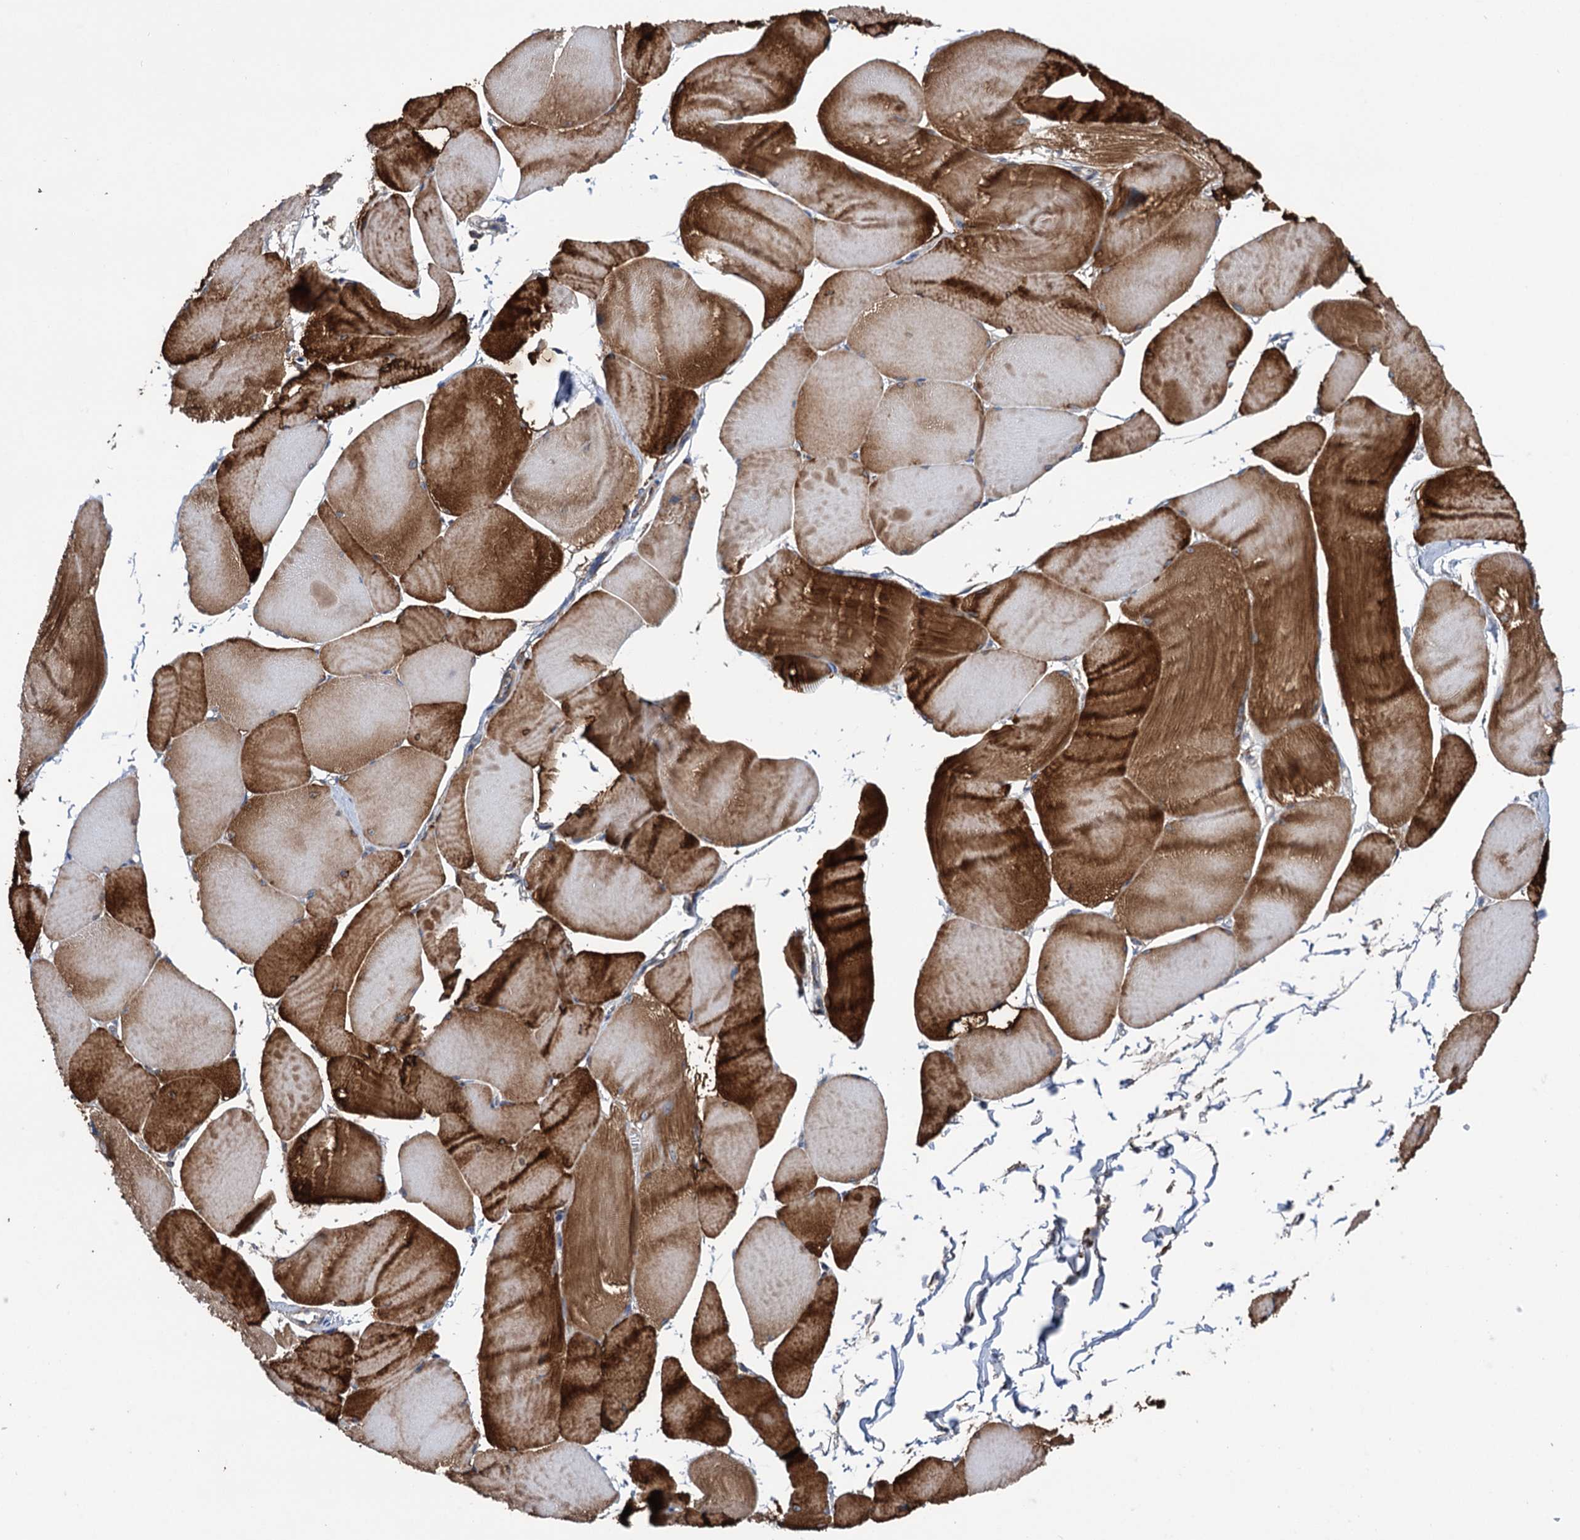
{"staining": {"intensity": "strong", "quantity": ">75%", "location": "cytoplasmic/membranous"}, "tissue": "skeletal muscle", "cell_type": "Myocytes", "image_type": "normal", "snomed": [{"axis": "morphology", "description": "Normal tissue, NOS"}, {"axis": "morphology", "description": "Basal cell carcinoma"}, {"axis": "topography", "description": "Skeletal muscle"}], "caption": "Protein staining of normal skeletal muscle shows strong cytoplasmic/membranous expression in approximately >75% of myocytes.", "gene": "SUCLA2", "patient": {"sex": "female", "age": 64}}